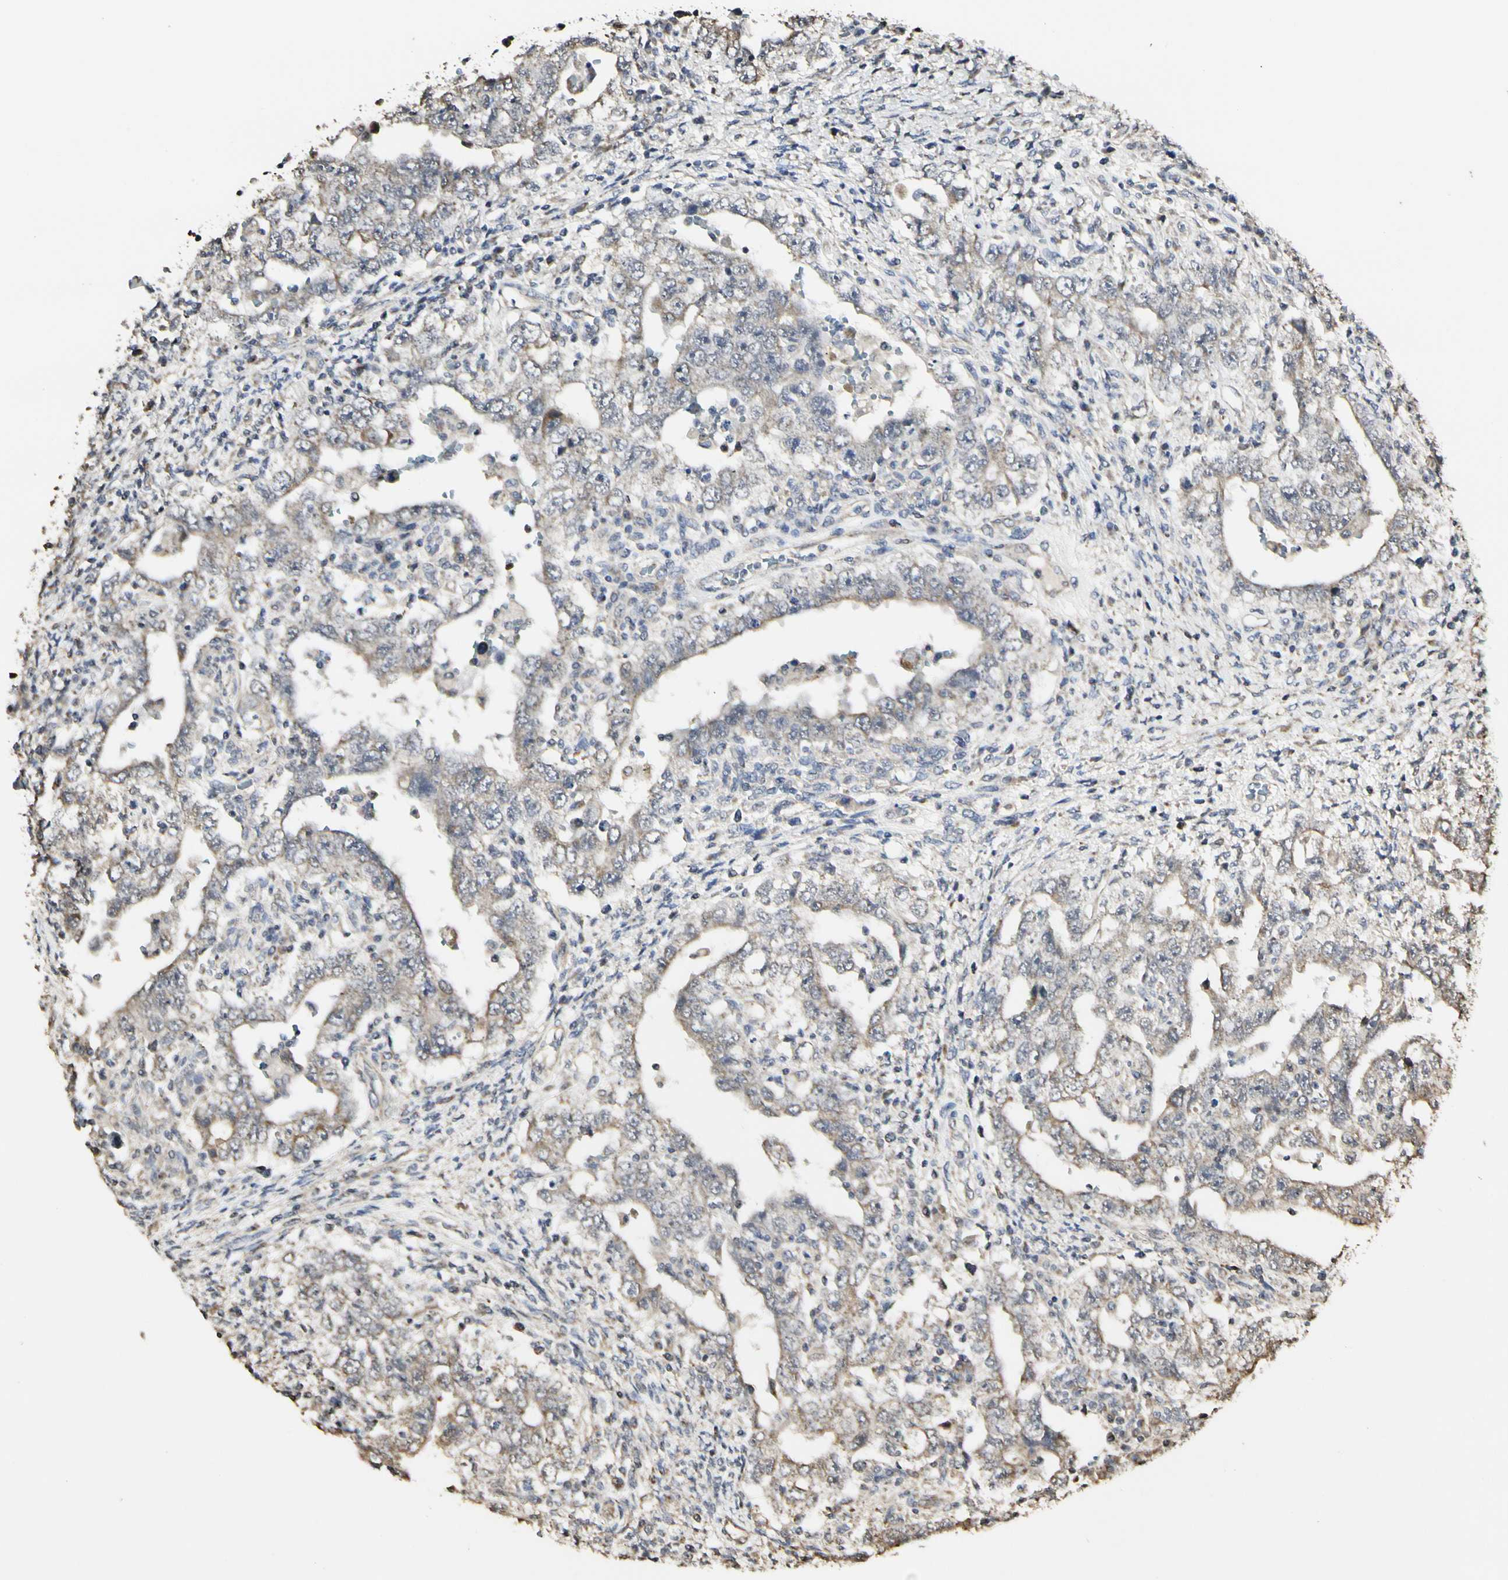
{"staining": {"intensity": "weak", "quantity": ">75%", "location": "cytoplasmic/membranous"}, "tissue": "testis cancer", "cell_type": "Tumor cells", "image_type": "cancer", "snomed": [{"axis": "morphology", "description": "Carcinoma, Embryonal, NOS"}, {"axis": "topography", "description": "Testis"}], "caption": "Brown immunohistochemical staining in testis embryonal carcinoma displays weak cytoplasmic/membranous expression in about >75% of tumor cells.", "gene": "TAOK1", "patient": {"sex": "male", "age": 26}}